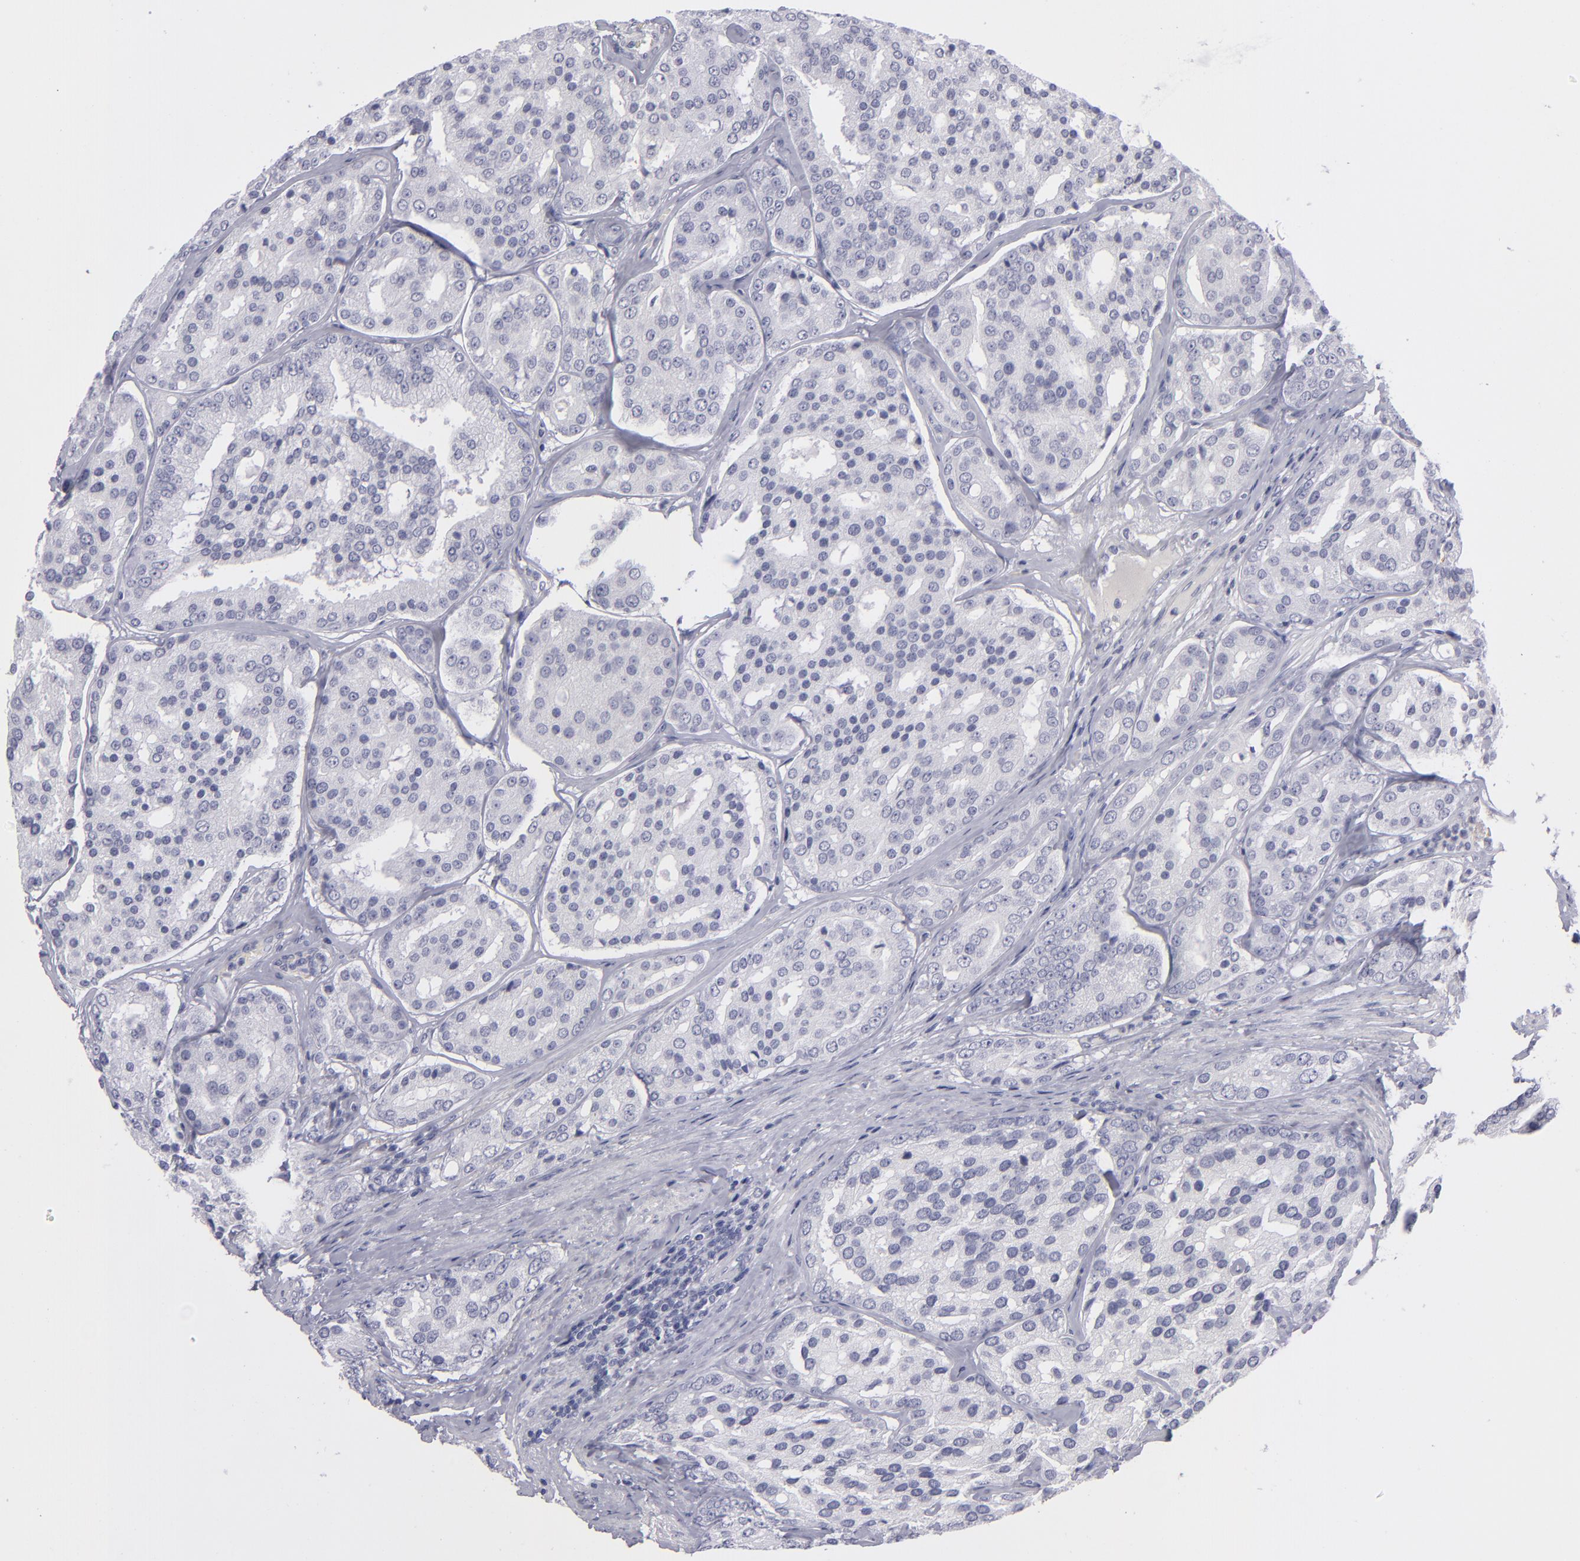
{"staining": {"intensity": "negative", "quantity": "none", "location": "none"}, "tissue": "prostate cancer", "cell_type": "Tumor cells", "image_type": "cancer", "snomed": [{"axis": "morphology", "description": "Adenocarcinoma, High grade"}, {"axis": "topography", "description": "Prostate"}], "caption": "High power microscopy photomicrograph of an IHC photomicrograph of prostate cancer (high-grade adenocarcinoma), revealing no significant expression in tumor cells. (Brightfield microscopy of DAB immunohistochemistry (IHC) at high magnification).", "gene": "ITGB4", "patient": {"sex": "male", "age": 64}}